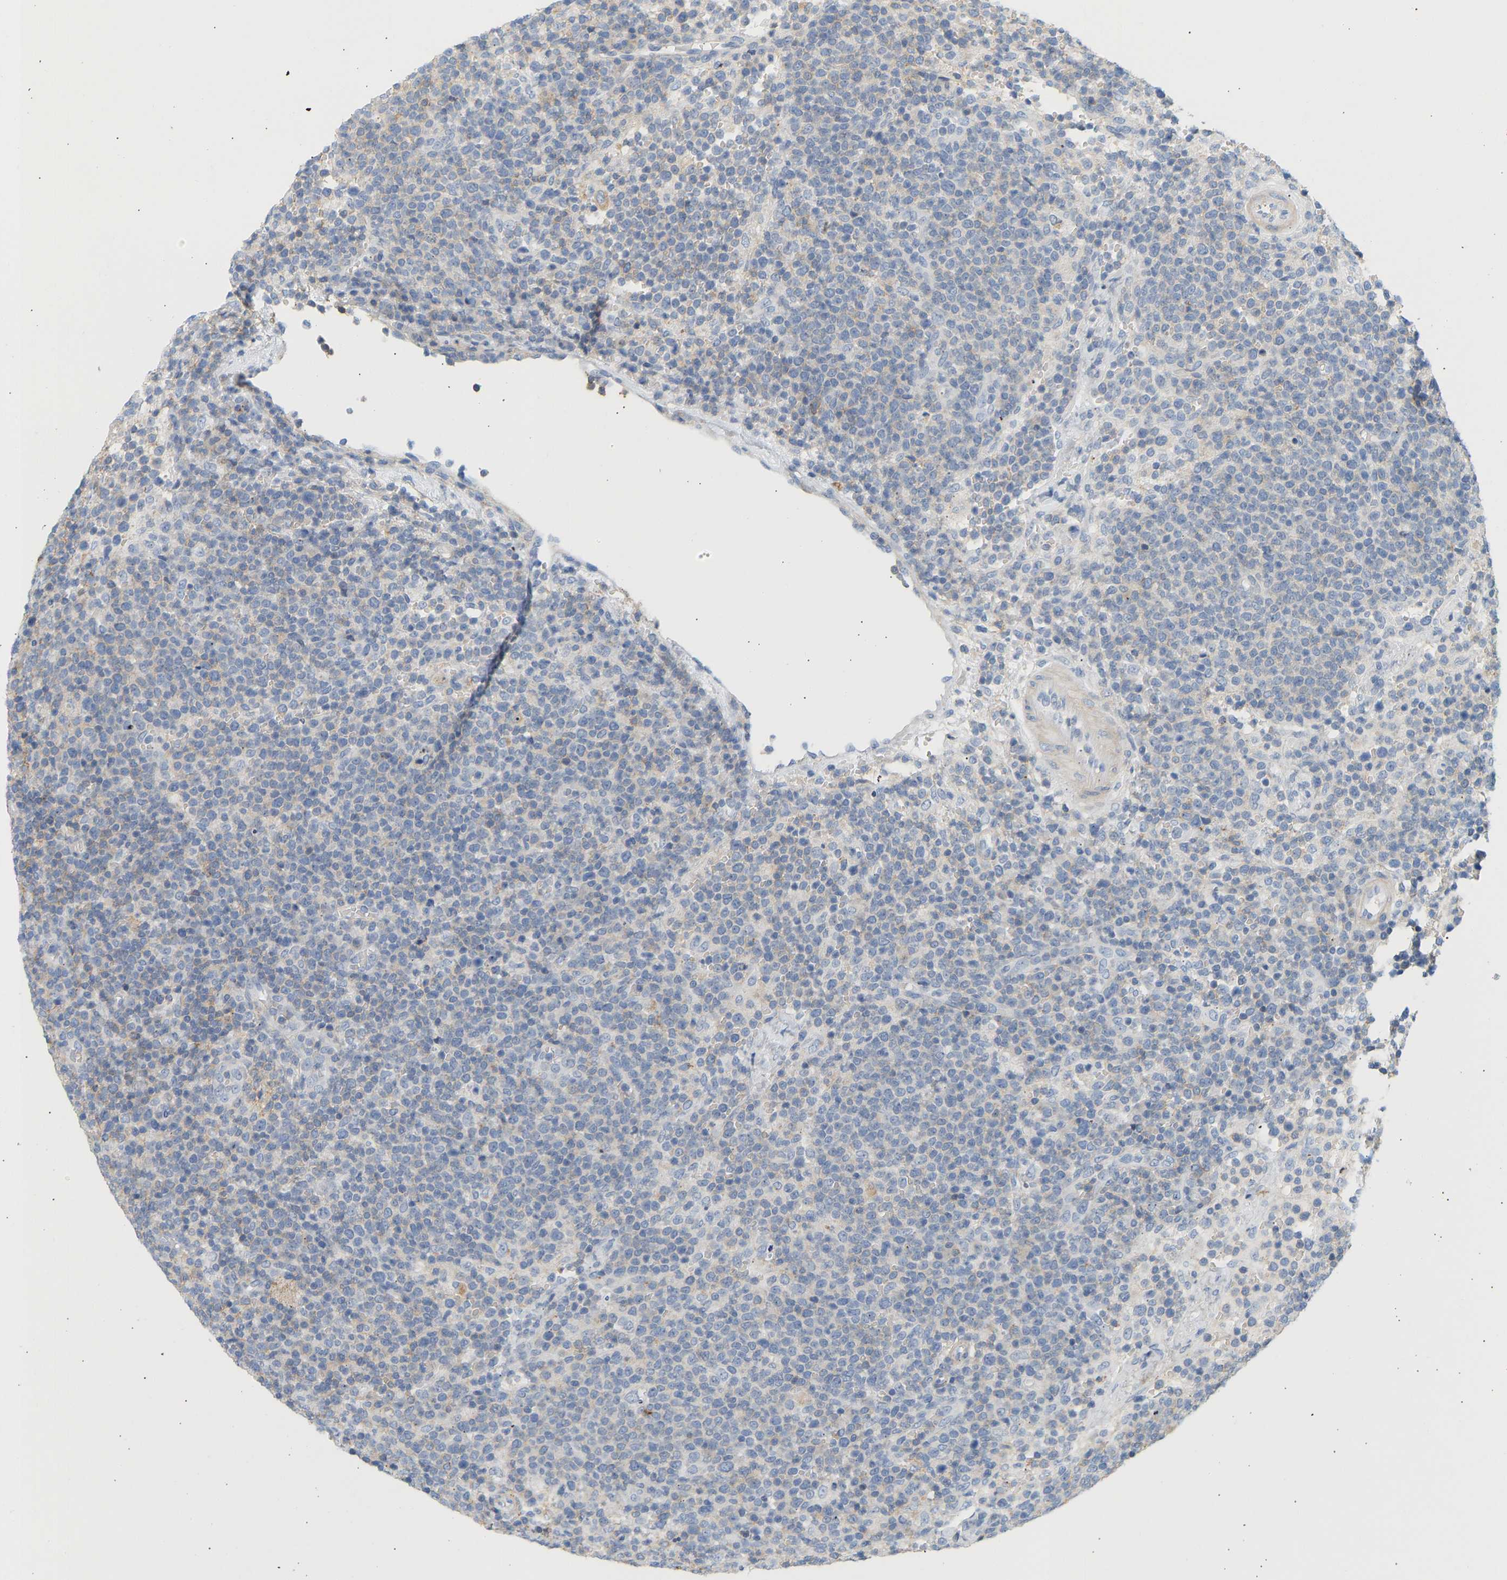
{"staining": {"intensity": "negative", "quantity": "none", "location": "none"}, "tissue": "lymphoma", "cell_type": "Tumor cells", "image_type": "cancer", "snomed": [{"axis": "morphology", "description": "Malignant lymphoma, non-Hodgkin's type, High grade"}, {"axis": "topography", "description": "Lymph node"}], "caption": "This image is of high-grade malignant lymphoma, non-Hodgkin's type stained with IHC to label a protein in brown with the nuclei are counter-stained blue. There is no expression in tumor cells.", "gene": "BVES", "patient": {"sex": "male", "age": 61}}